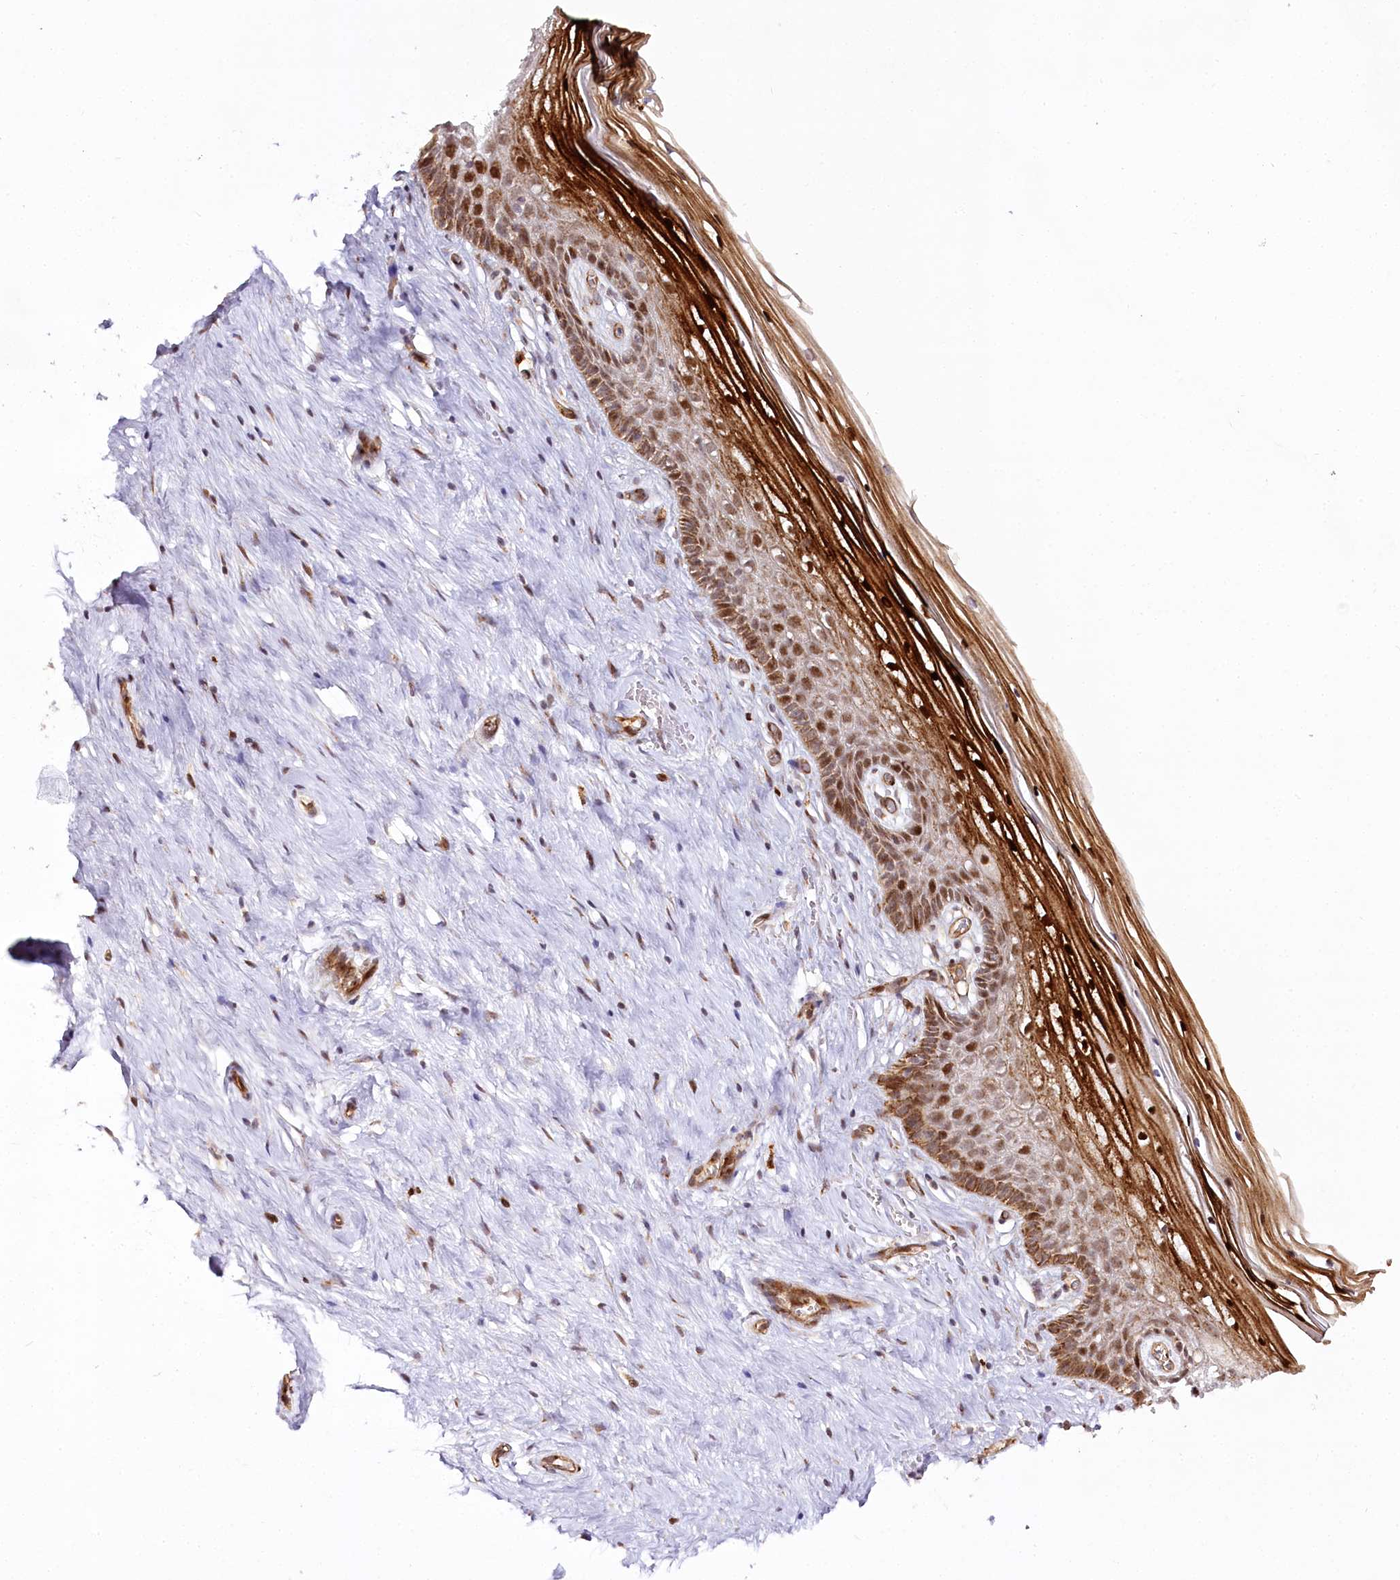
{"staining": {"intensity": "moderate", "quantity": ">75%", "location": "cytoplasmic/membranous"}, "tissue": "cervix", "cell_type": "Glandular cells", "image_type": "normal", "snomed": [{"axis": "morphology", "description": "Normal tissue, NOS"}, {"axis": "topography", "description": "Cervix"}], "caption": "Immunohistochemistry (IHC) photomicrograph of unremarkable human cervix stained for a protein (brown), which reveals medium levels of moderate cytoplasmic/membranous expression in approximately >75% of glandular cells.", "gene": "COPG1", "patient": {"sex": "female", "age": 33}}